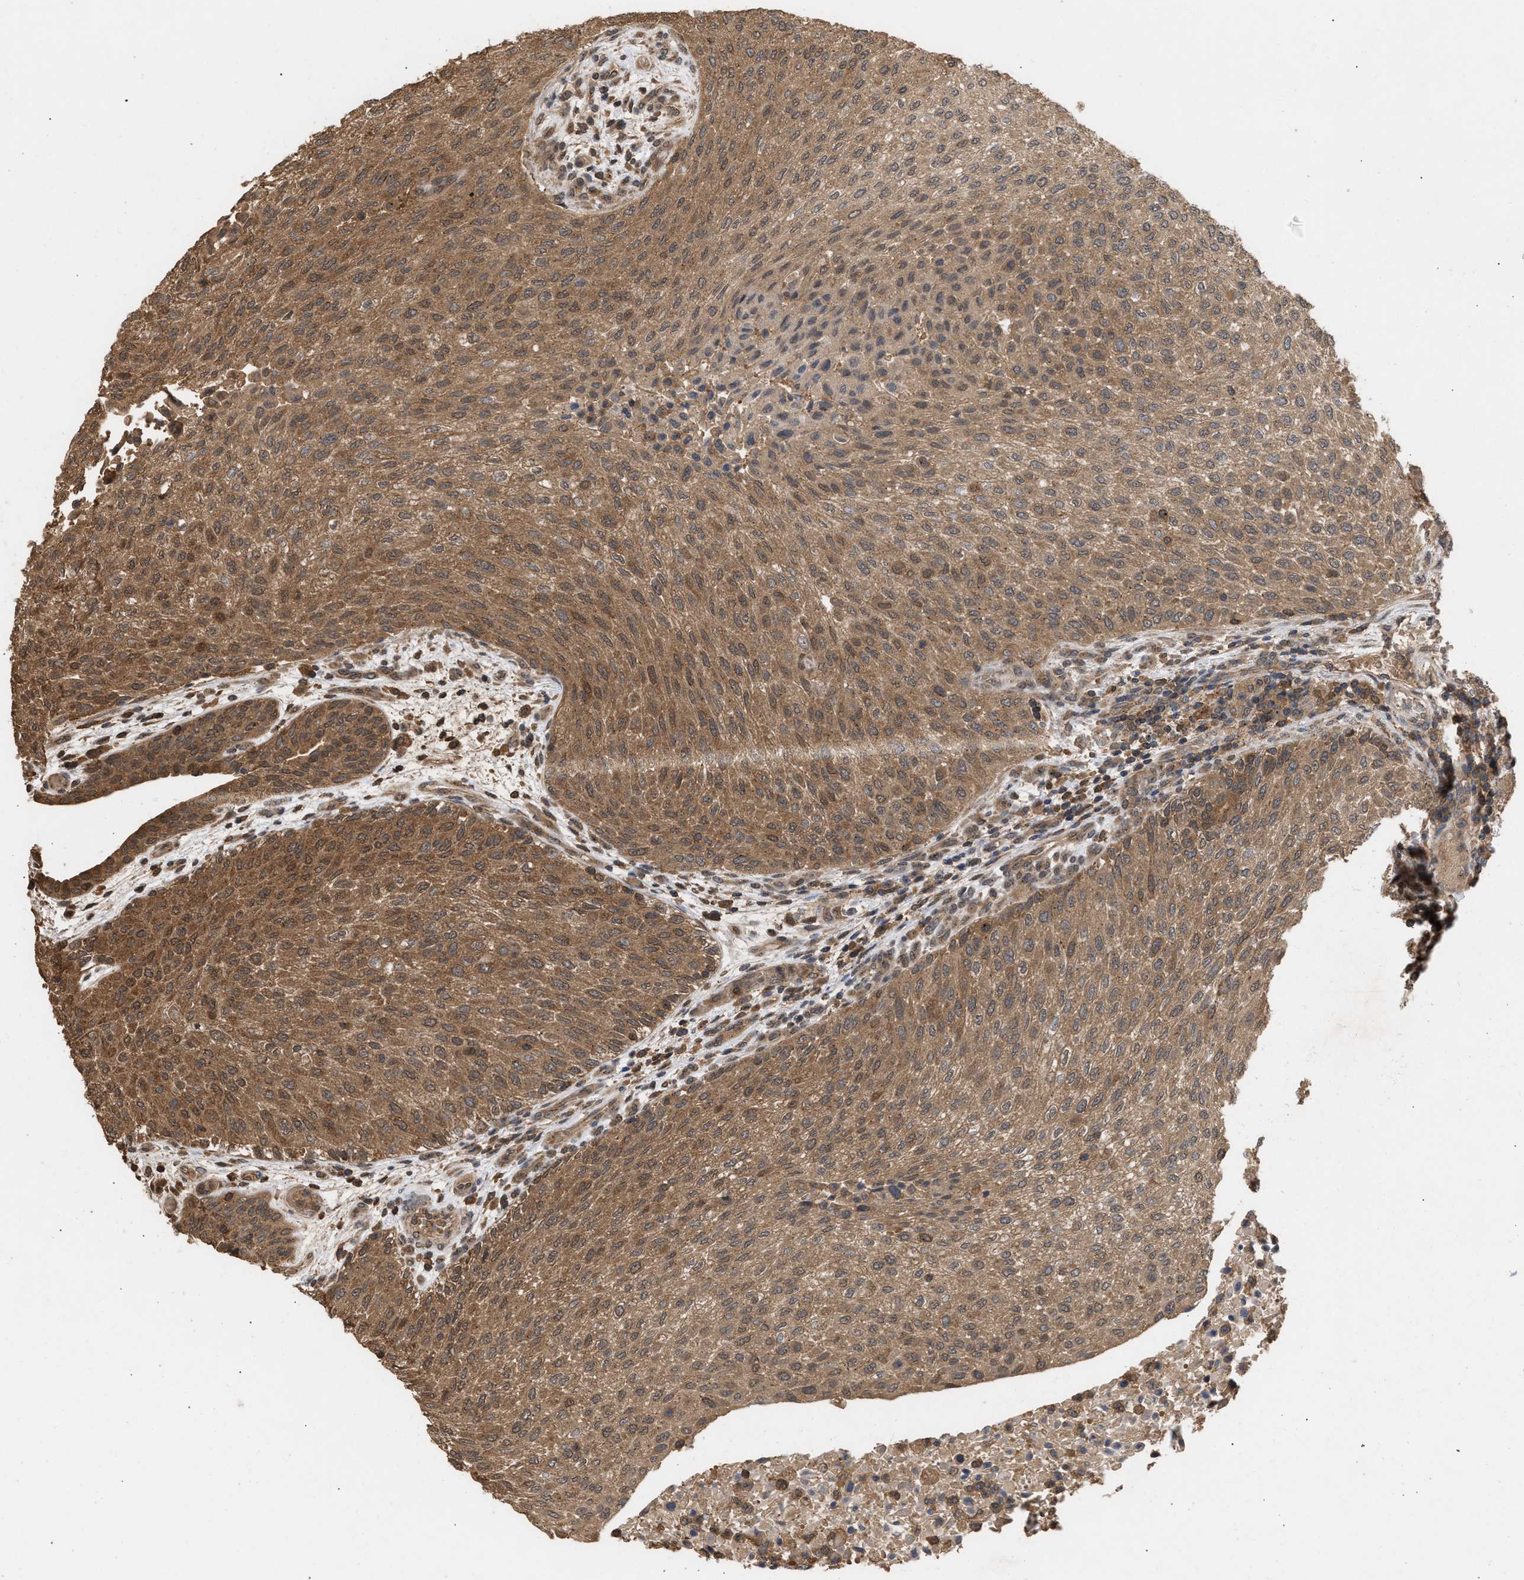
{"staining": {"intensity": "moderate", "quantity": ">75%", "location": "cytoplasmic/membranous"}, "tissue": "urothelial cancer", "cell_type": "Tumor cells", "image_type": "cancer", "snomed": [{"axis": "morphology", "description": "Urothelial carcinoma, Low grade"}, {"axis": "morphology", "description": "Urothelial carcinoma, High grade"}, {"axis": "topography", "description": "Urinary bladder"}], "caption": "Immunohistochemistry staining of urothelial cancer, which reveals medium levels of moderate cytoplasmic/membranous positivity in approximately >75% of tumor cells indicating moderate cytoplasmic/membranous protein staining. The staining was performed using DAB (brown) for protein detection and nuclei were counterstained in hematoxylin (blue).", "gene": "FITM1", "patient": {"sex": "male", "age": 35}}